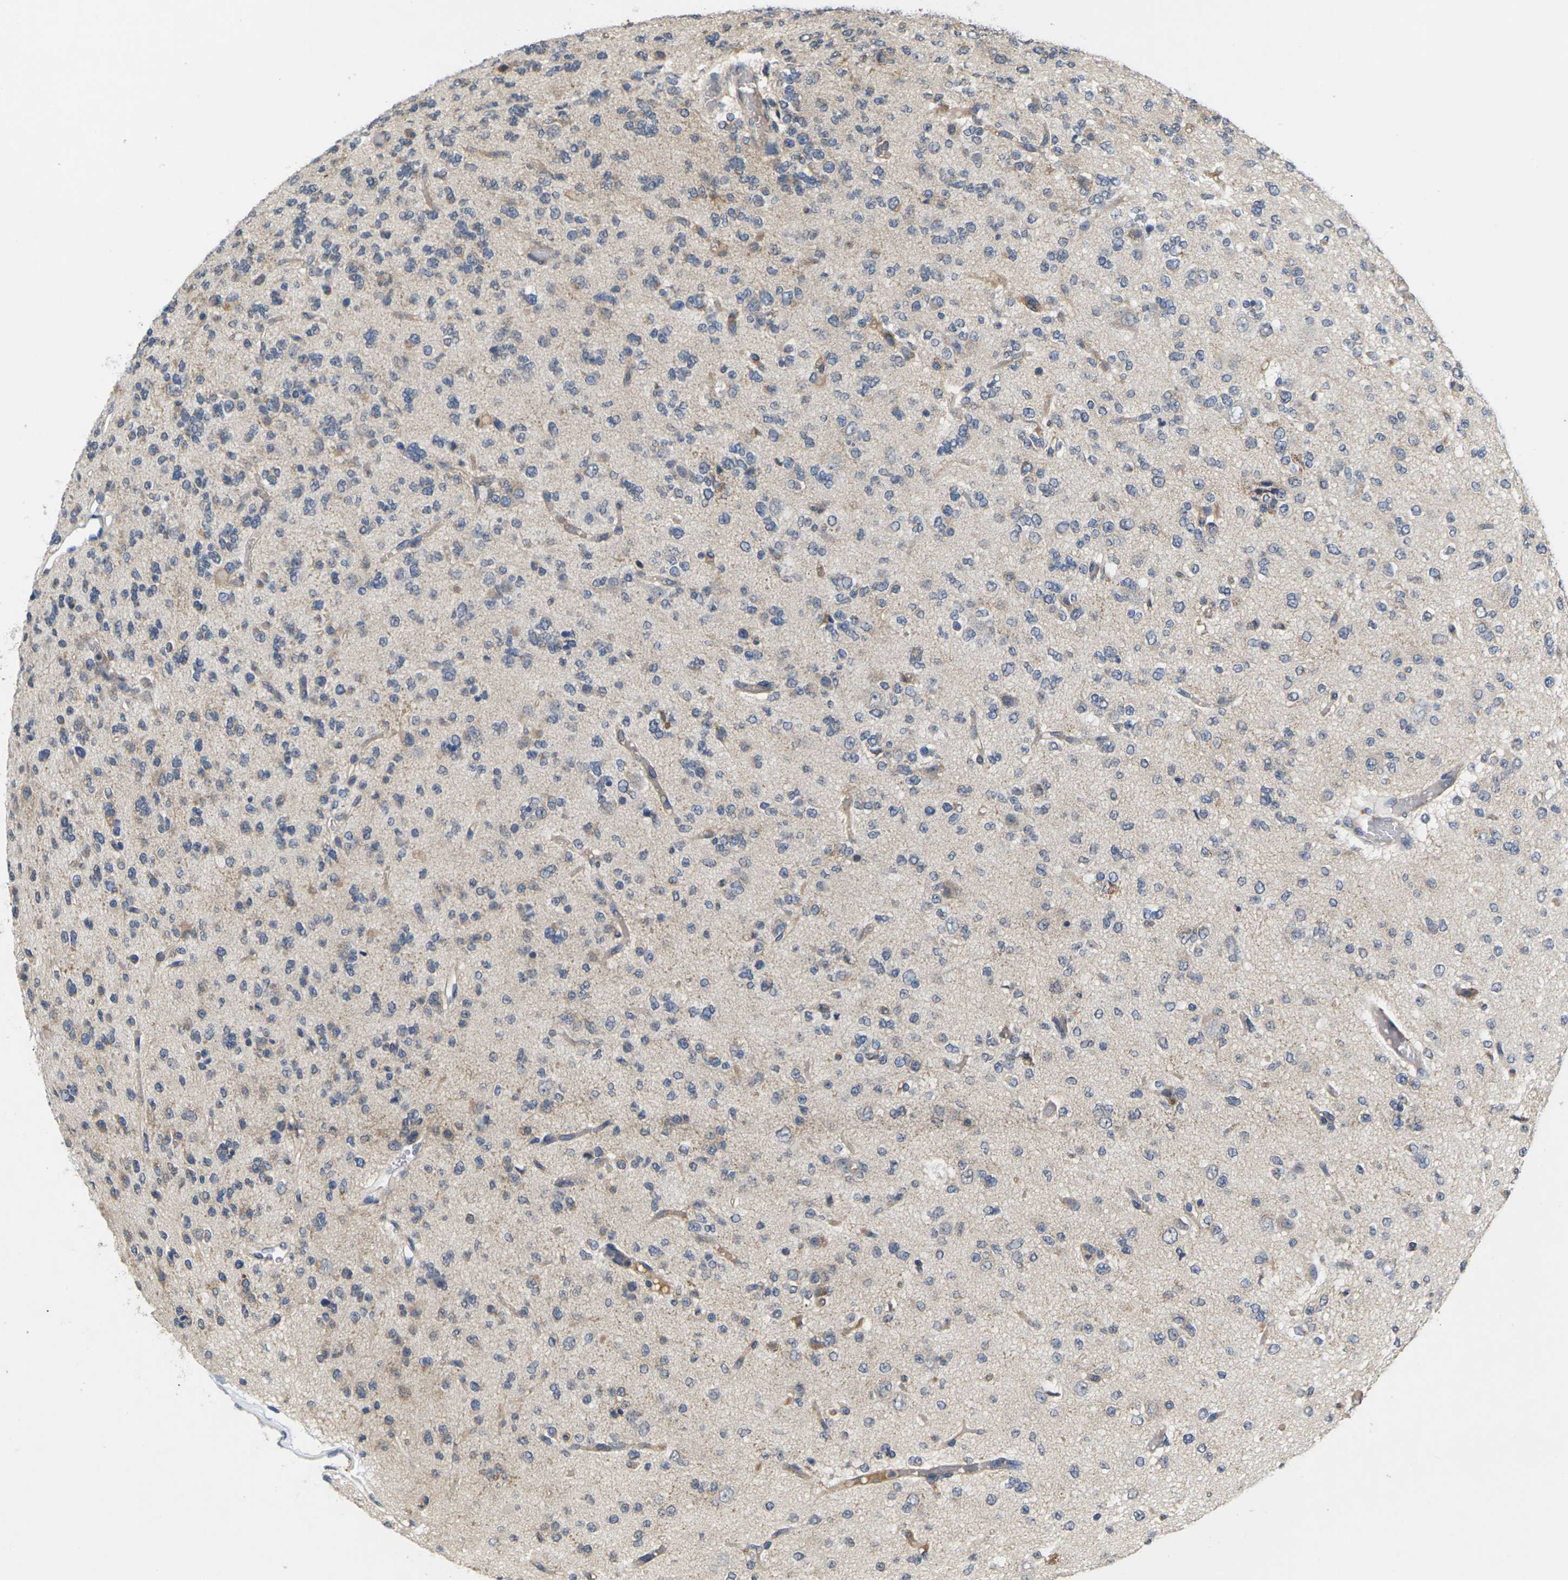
{"staining": {"intensity": "negative", "quantity": "none", "location": "none"}, "tissue": "glioma", "cell_type": "Tumor cells", "image_type": "cancer", "snomed": [{"axis": "morphology", "description": "Glioma, malignant, Low grade"}, {"axis": "topography", "description": "Brain"}], "caption": "Immunohistochemistry micrograph of human glioma stained for a protein (brown), which reveals no staining in tumor cells.", "gene": "SLC2A2", "patient": {"sex": "male", "age": 38}}